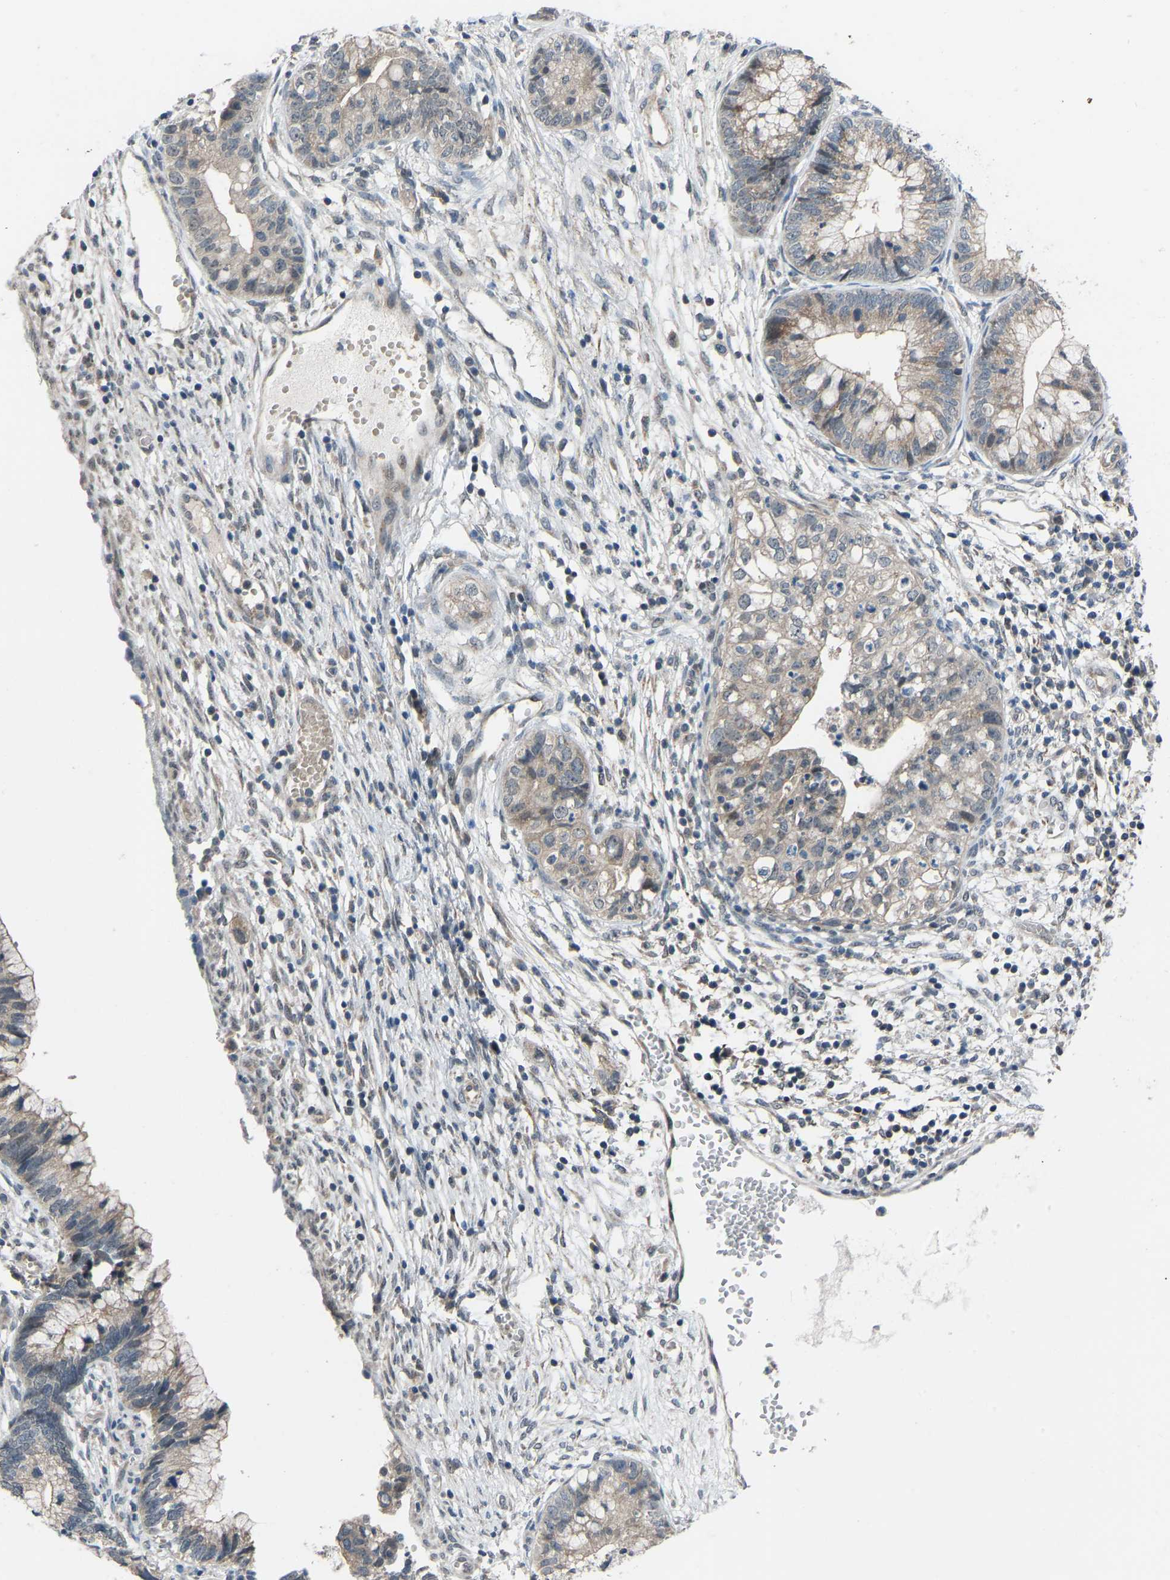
{"staining": {"intensity": "weak", "quantity": ">75%", "location": "cytoplasmic/membranous"}, "tissue": "cervical cancer", "cell_type": "Tumor cells", "image_type": "cancer", "snomed": [{"axis": "morphology", "description": "Adenocarcinoma, NOS"}, {"axis": "topography", "description": "Cervix"}], "caption": "Cervical cancer (adenocarcinoma) stained with a brown dye displays weak cytoplasmic/membranous positive expression in approximately >75% of tumor cells.", "gene": "CDK2AP1", "patient": {"sex": "female", "age": 44}}